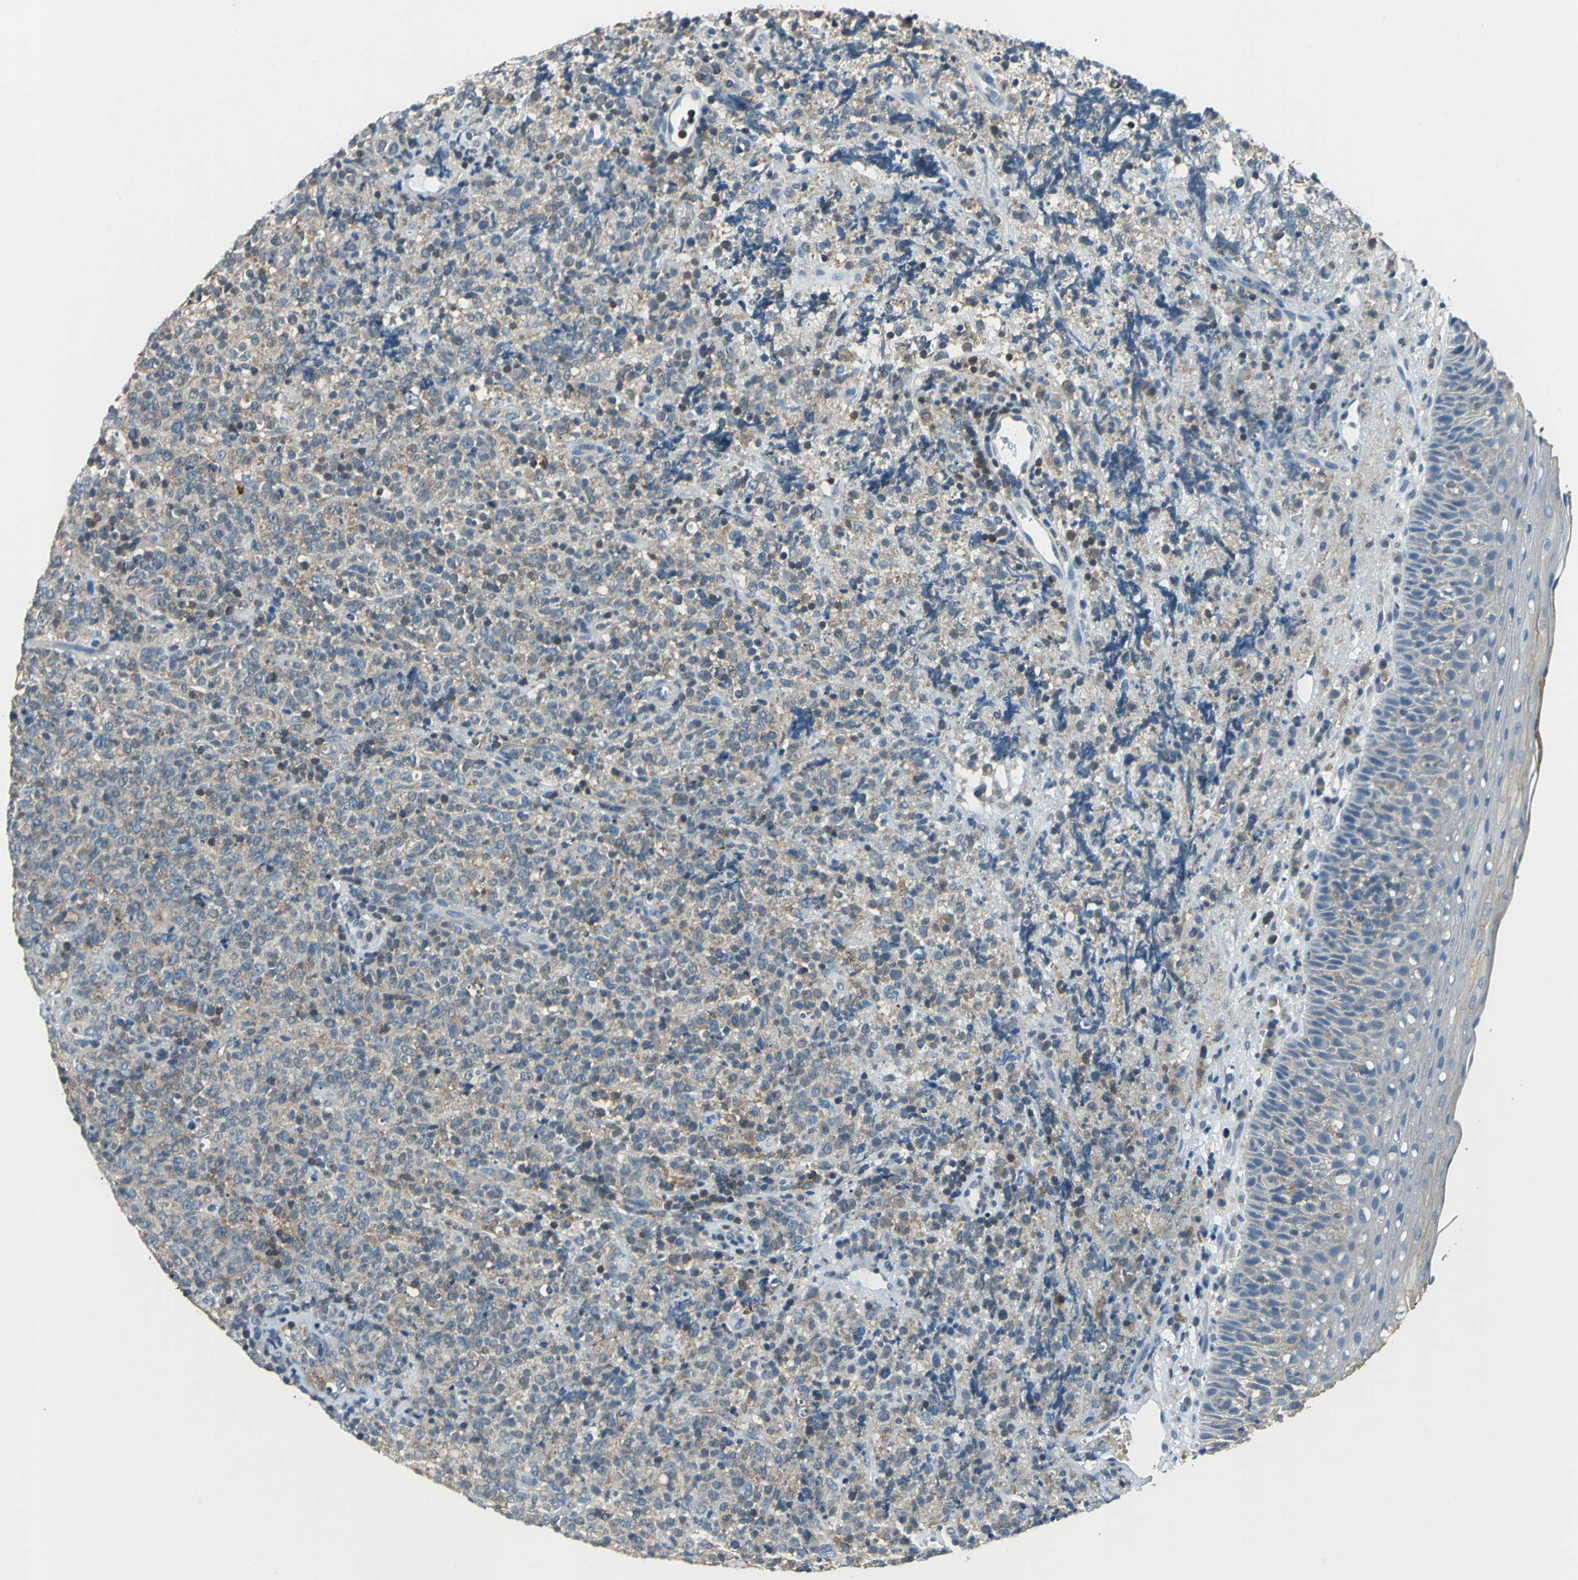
{"staining": {"intensity": "weak", "quantity": "<25%", "location": "cytoplasmic/membranous"}, "tissue": "lymphoma", "cell_type": "Tumor cells", "image_type": "cancer", "snomed": [{"axis": "morphology", "description": "Malignant lymphoma, non-Hodgkin's type, High grade"}, {"axis": "topography", "description": "Tonsil"}], "caption": "High power microscopy photomicrograph of an immunohistochemistry micrograph of lymphoma, revealing no significant positivity in tumor cells.", "gene": "PRKCA", "patient": {"sex": "female", "age": 36}}